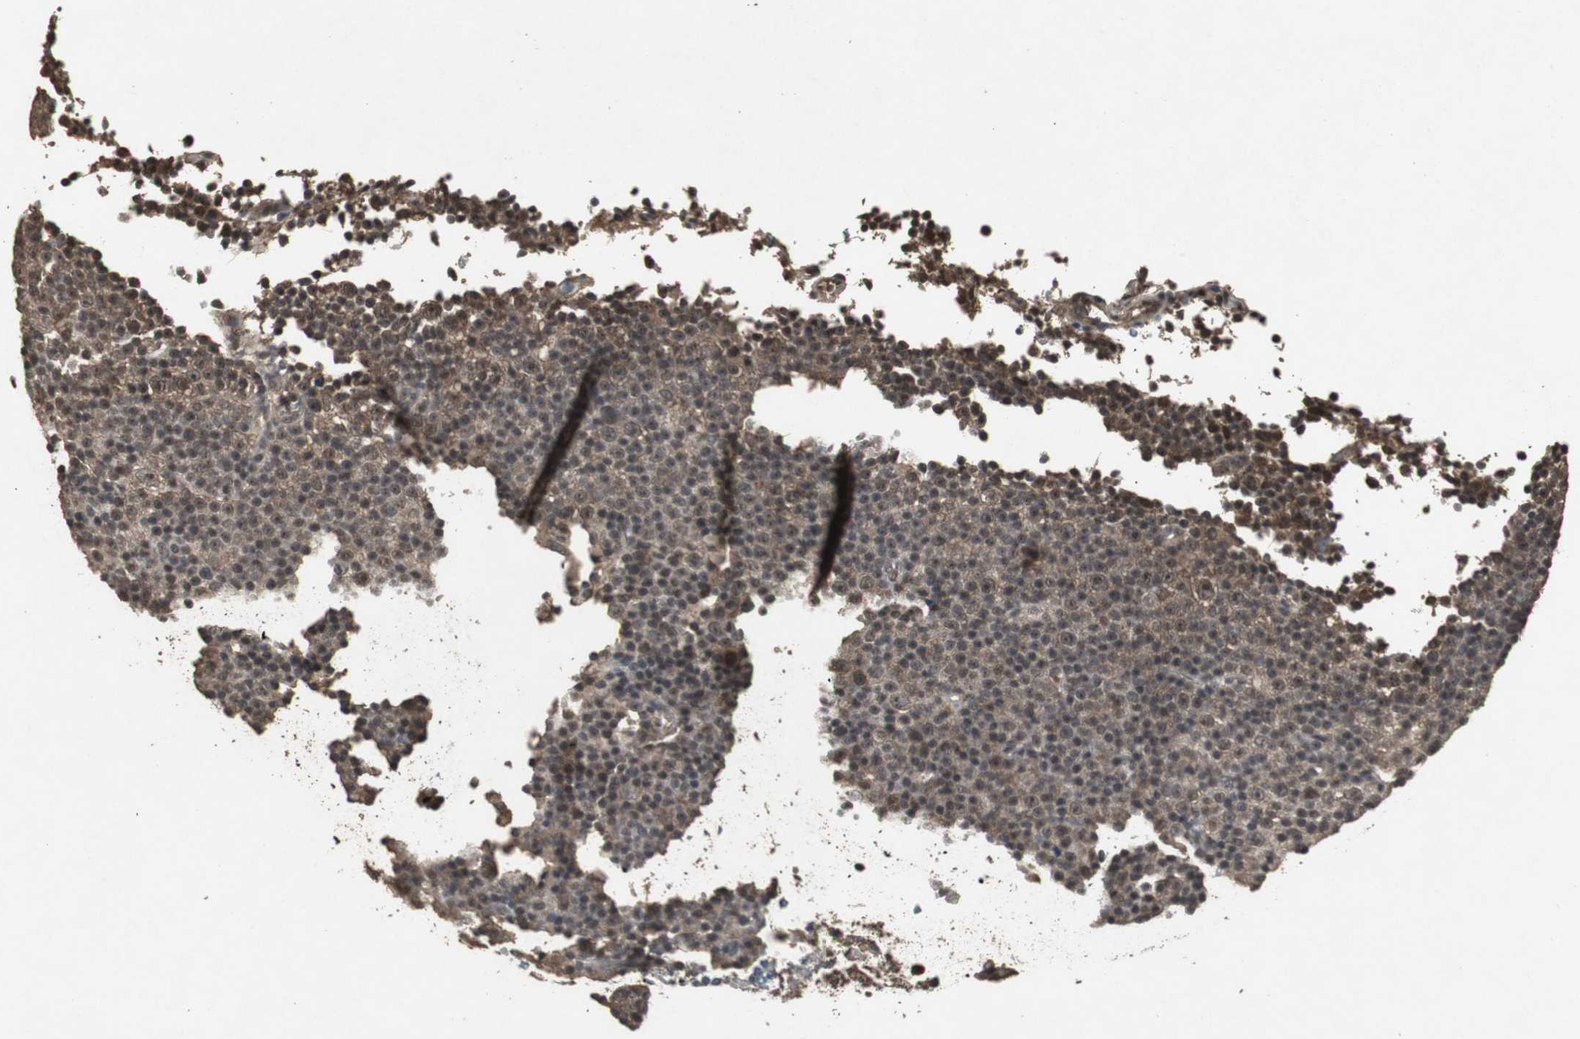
{"staining": {"intensity": "moderate", "quantity": ">75%", "location": "cytoplasmic/membranous,nuclear"}, "tissue": "lymphoma", "cell_type": "Tumor cells", "image_type": "cancer", "snomed": [{"axis": "morphology", "description": "Malignant lymphoma, non-Hodgkin's type, Low grade"}, {"axis": "topography", "description": "Lymph node"}], "caption": "A micrograph of low-grade malignant lymphoma, non-Hodgkin's type stained for a protein shows moderate cytoplasmic/membranous and nuclear brown staining in tumor cells. (IHC, brightfield microscopy, high magnification).", "gene": "EMX1", "patient": {"sex": "female", "age": 67}}